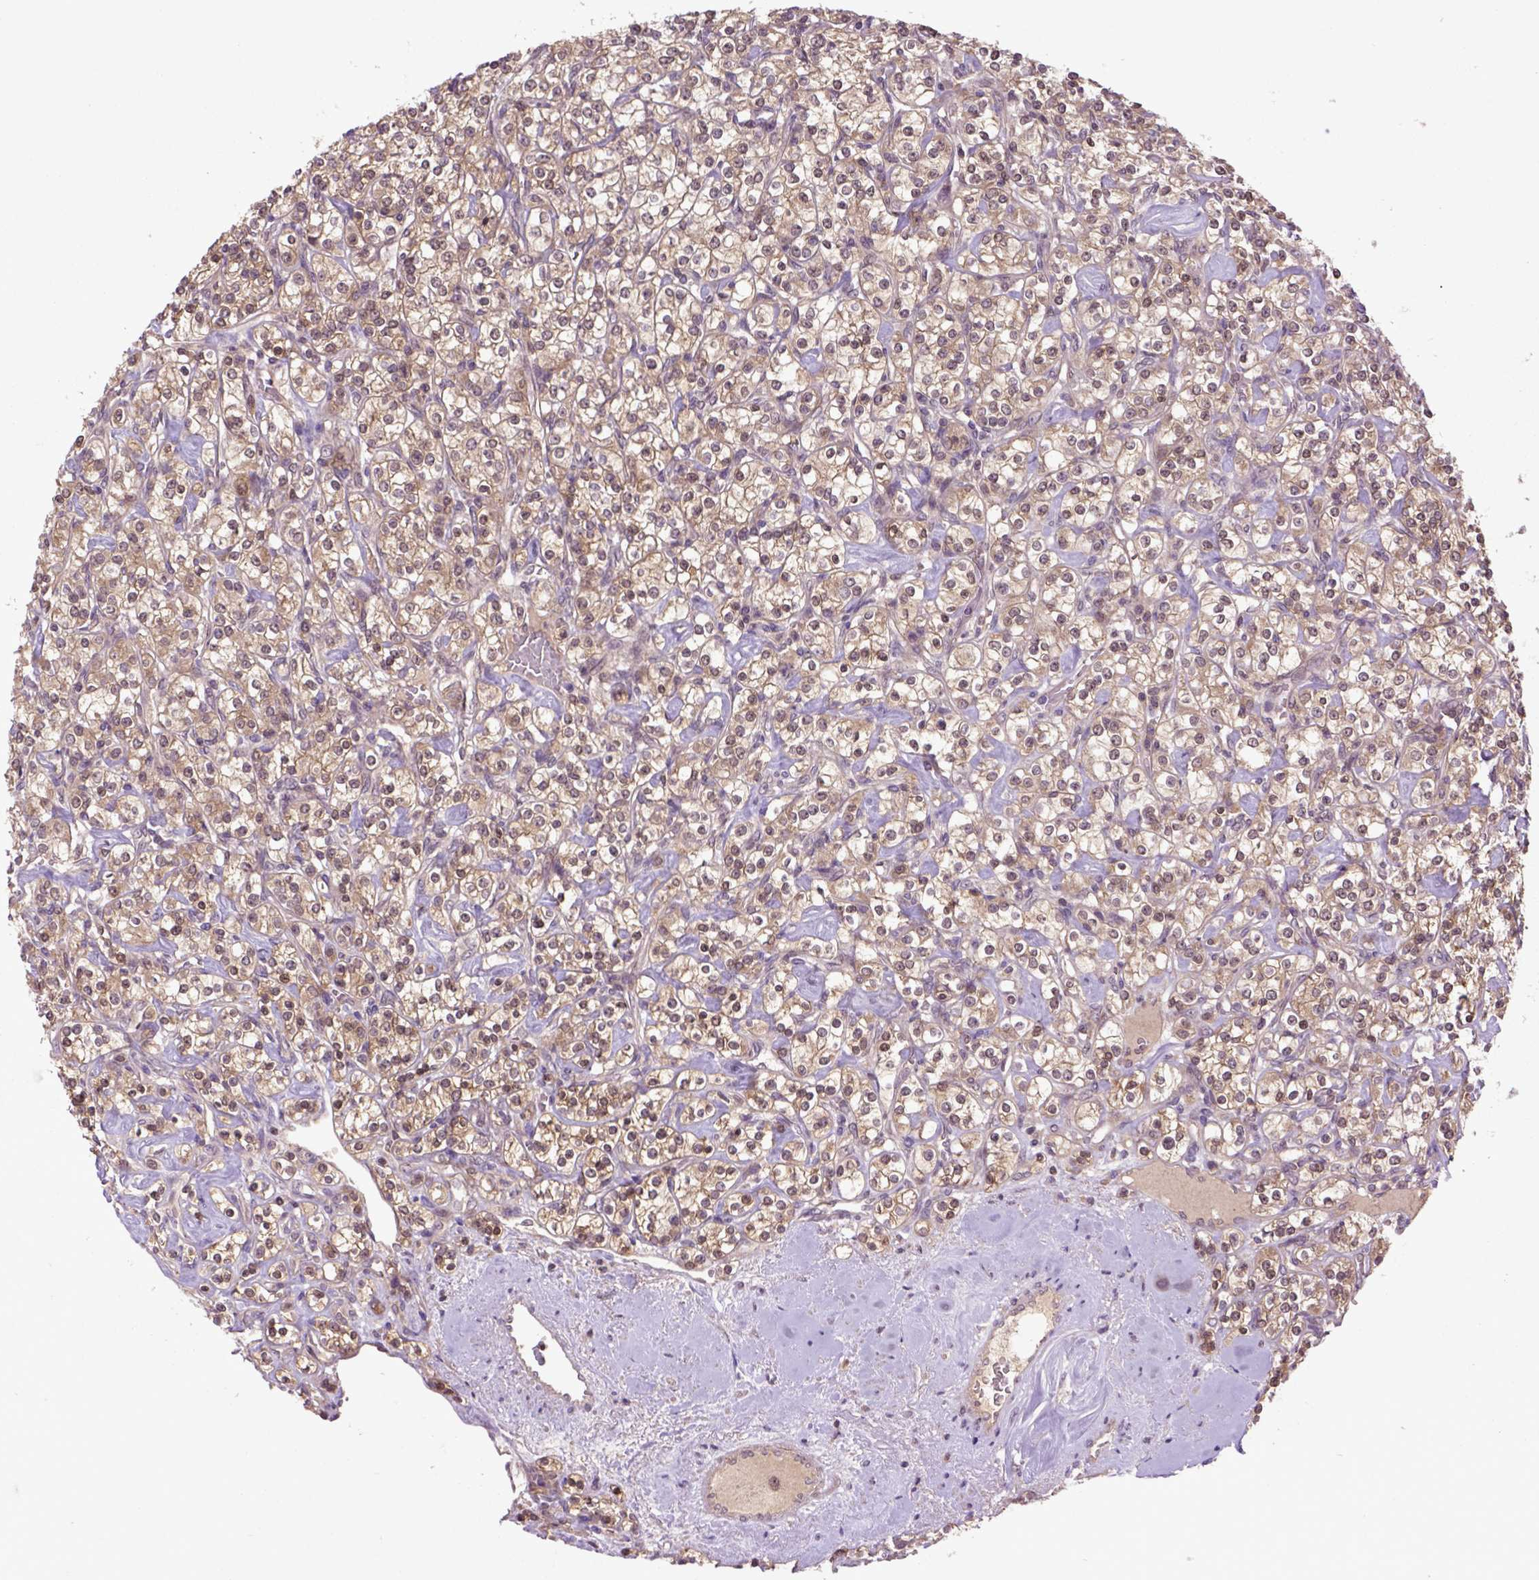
{"staining": {"intensity": "moderate", "quantity": ">75%", "location": "cytoplasmic/membranous"}, "tissue": "renal cancer", "cell_type": "Tumor cells", "image_type": "cancer", "snomed": [{"axis": "morphology", "description": "Adenocarcinoma, NOS"}, {"axis": "topography", "description": "Kidney"}], "caption": "An immunohistochemistry (IHC) histopathology image of tumor tissue is shown. Protein staining in brown shows moderate cytoplasmic/membranous positivity in adenocarcinoma (renal) within tumor cells.", "gene": "HSPBP1", "patient": {"sex": "male", "age": 77}}